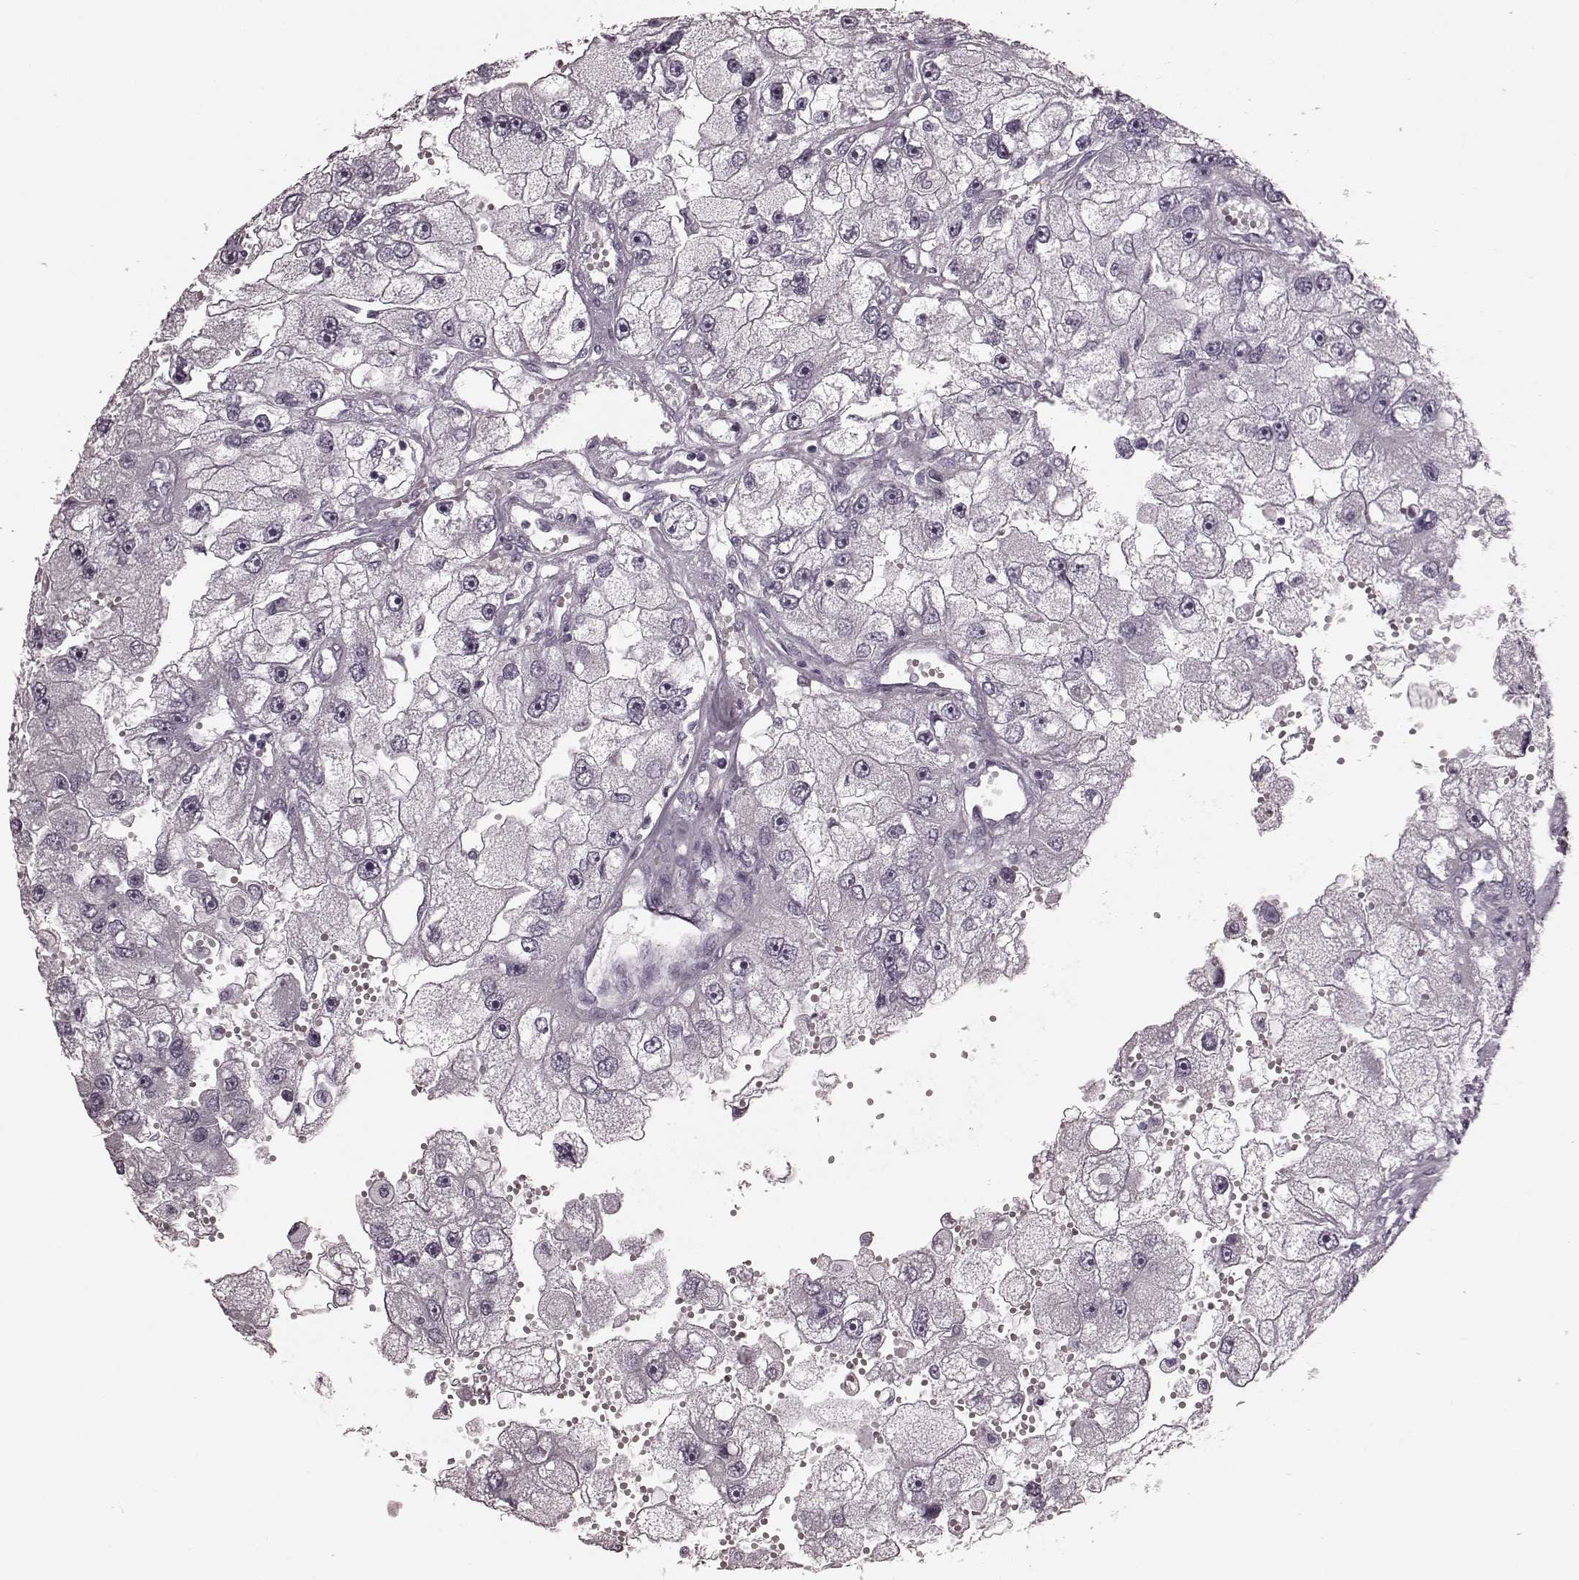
{"staining": {"intensity": "negative", "quantity": "none", "location": "none"}, "tissue": "renal cancer", "cell_type": "Tumor cells", "image_type": "cancer", "snomed": [{"axis": "morphology", "description": "Adenocarcinoma, NOS"}, {"axis": "topography", "description": "Kidney"}], "caption": "Immunohistochemistry (IHC) photomicrograph of neoplastic tissue: human renal cancer (adenocarcinoma) stained with DAB (3,3'-diaminobenzidine) exhibits no significant protein positivity in tumor cells. The staining is performed using DAB brown chromogen with nuclei counter-stained in using hematoxylin.", "gene": "TRPM1", "patient": {"sex": "male", "age": 63}}